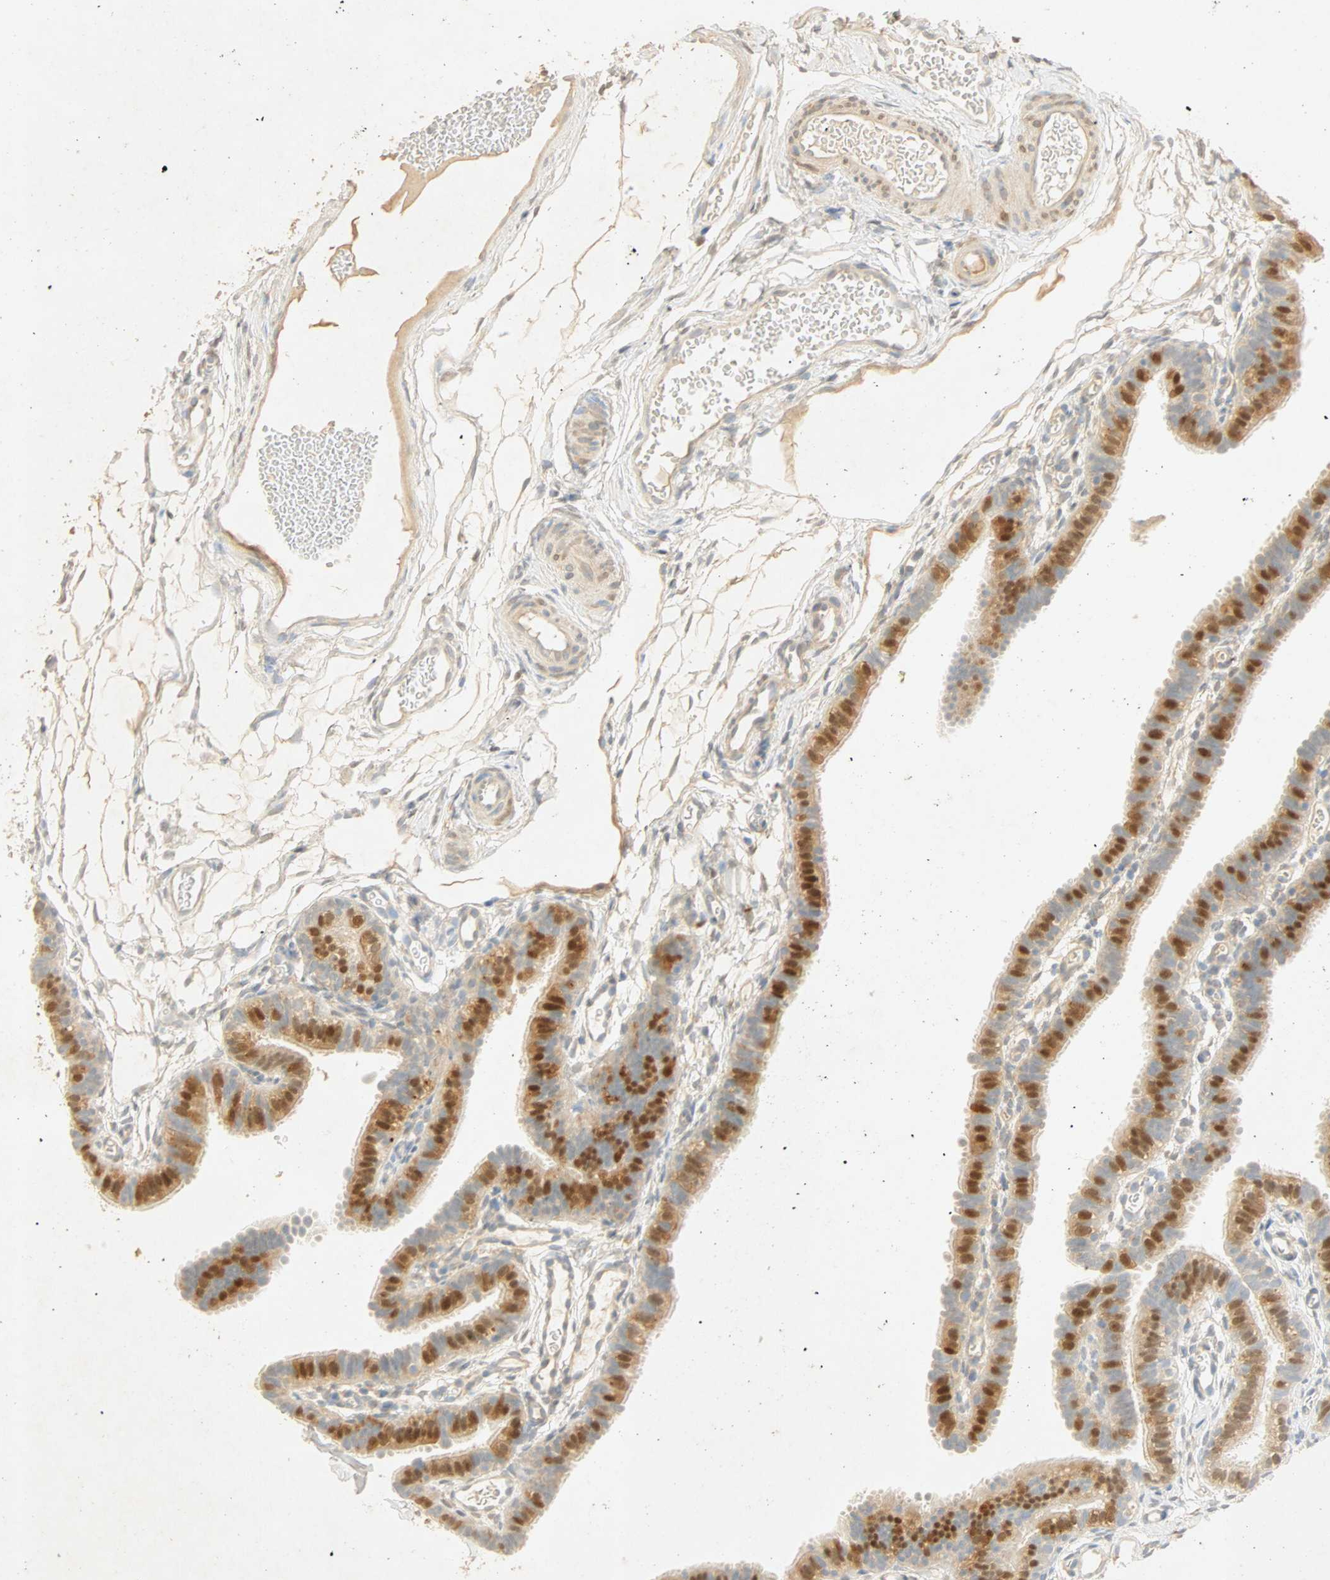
{"staining": {"intensity": "strong", "quantity": "25%-75%", "location": "cytoplasmic/membranous,nuclear"}, "tissue": "fallopian tube", "cell_type": "Glandular cells", "image_type": "normal", "snomed": [{"axis": "morphology", "description": "Normal tissue, NOS"}, {"axis": "topography", "description": "Fallopian tube"}, {"axis": "topography", "description": "Placenta"}], "caption": "Protein analysis of normal fallopian tube exhibits strong cytoplasmic/membranous,nuclear expression in approximately 25%-75% of glandular cells. (DAB (3,3'-diaminobenzidine) = brown stain, brightfield microscopy at high magnification).", "gene": "SELENBP1", "patient": {"sex": "female", "age": 34}}